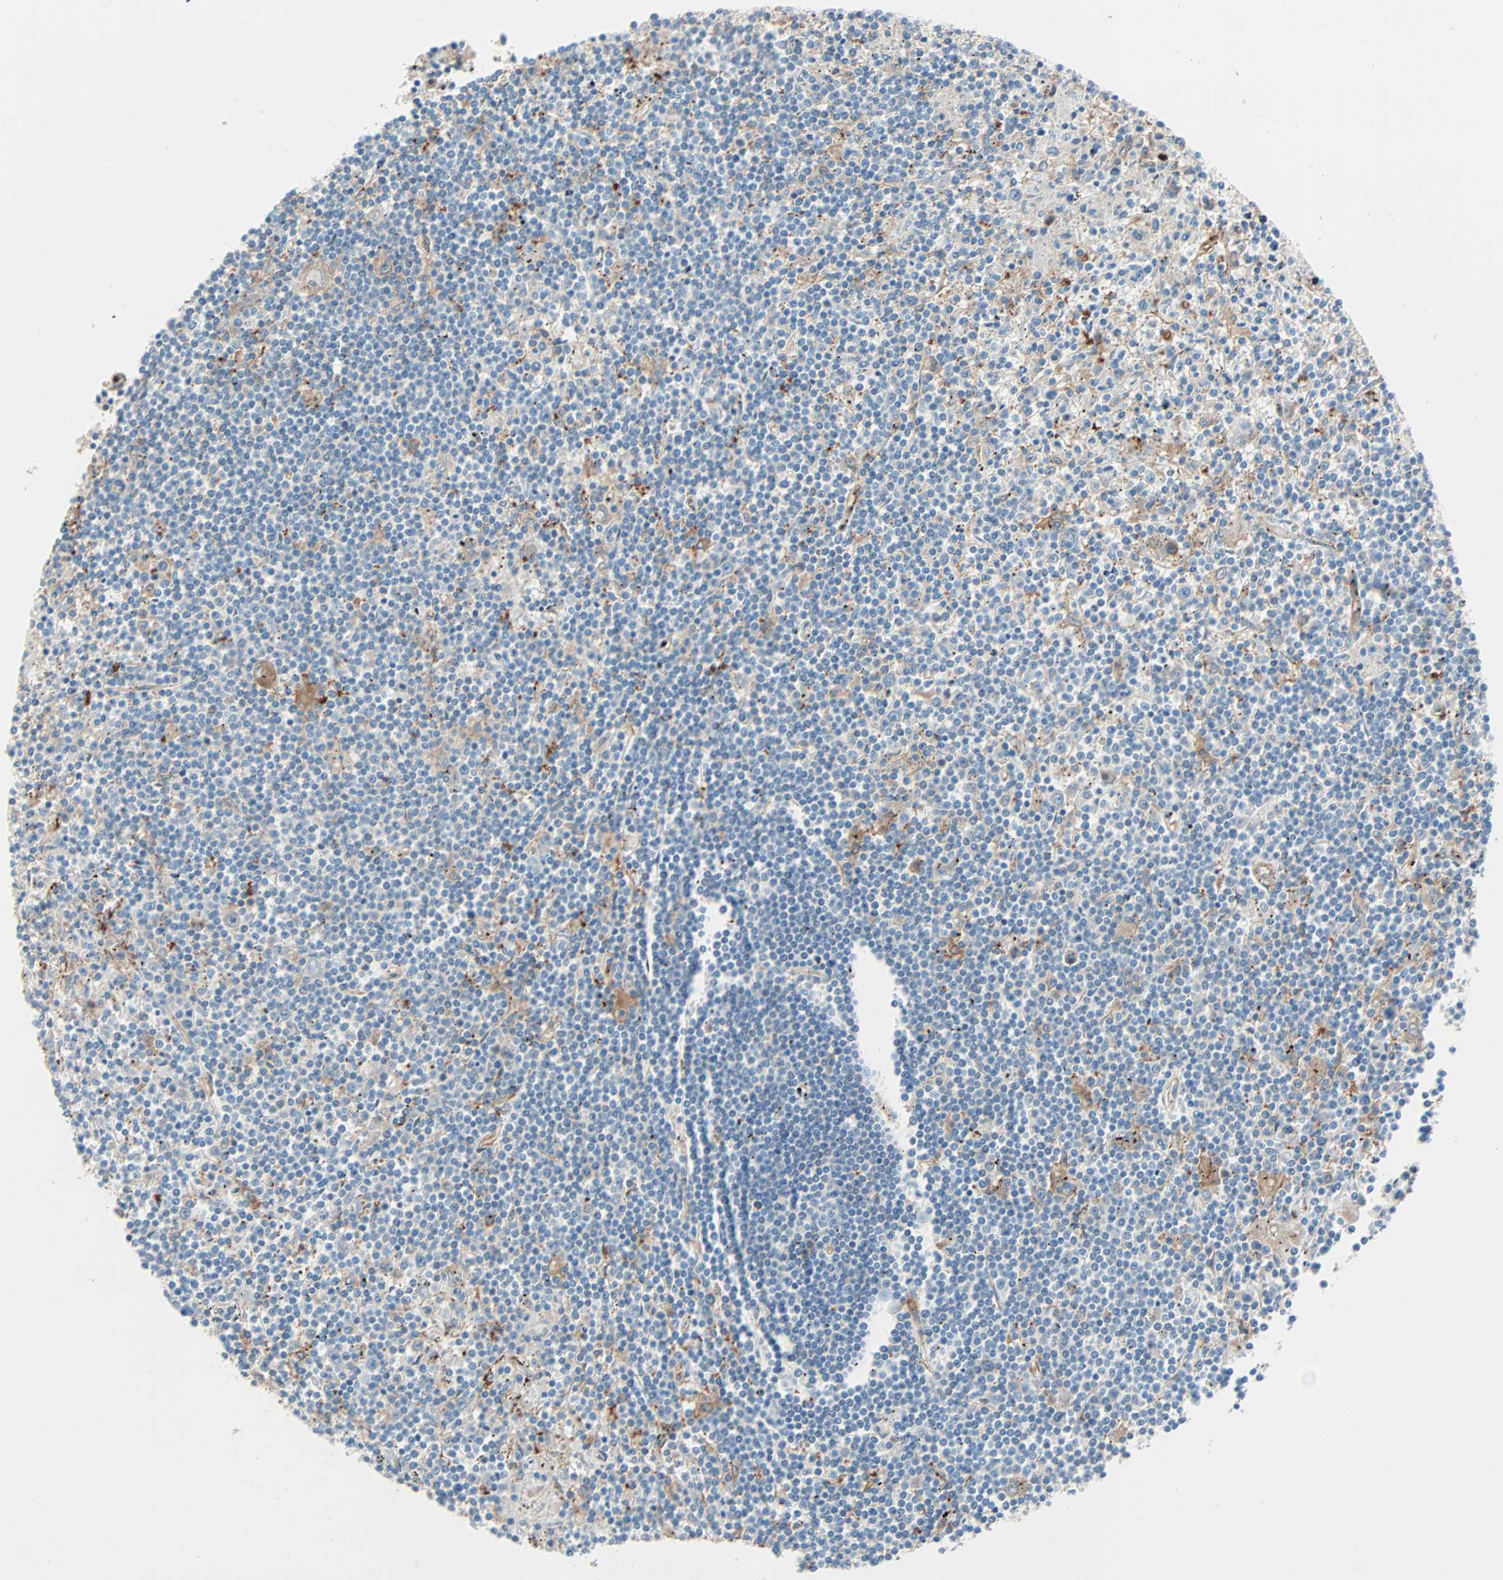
{"staining": {"intensity": "negative", "quantity": "none", "location": "none"}, "tissue": "lymphoma", "cell_type": "Tumor cells", "image_type": "cancer", "snomed": [{"axis": "morphology", "description": "Malignant lymphoma, non-Hodgkin's type, Low grade"}, {"axis": "topography", "description": "Spleen"}], "caption": "The histopathology image exhibits no staining of tumor cells in low-grade malignant lymphoma, non-Hodgkin's type.", "gene": "EPB41L2", "patient": {"sex": "male", "age": 76}}